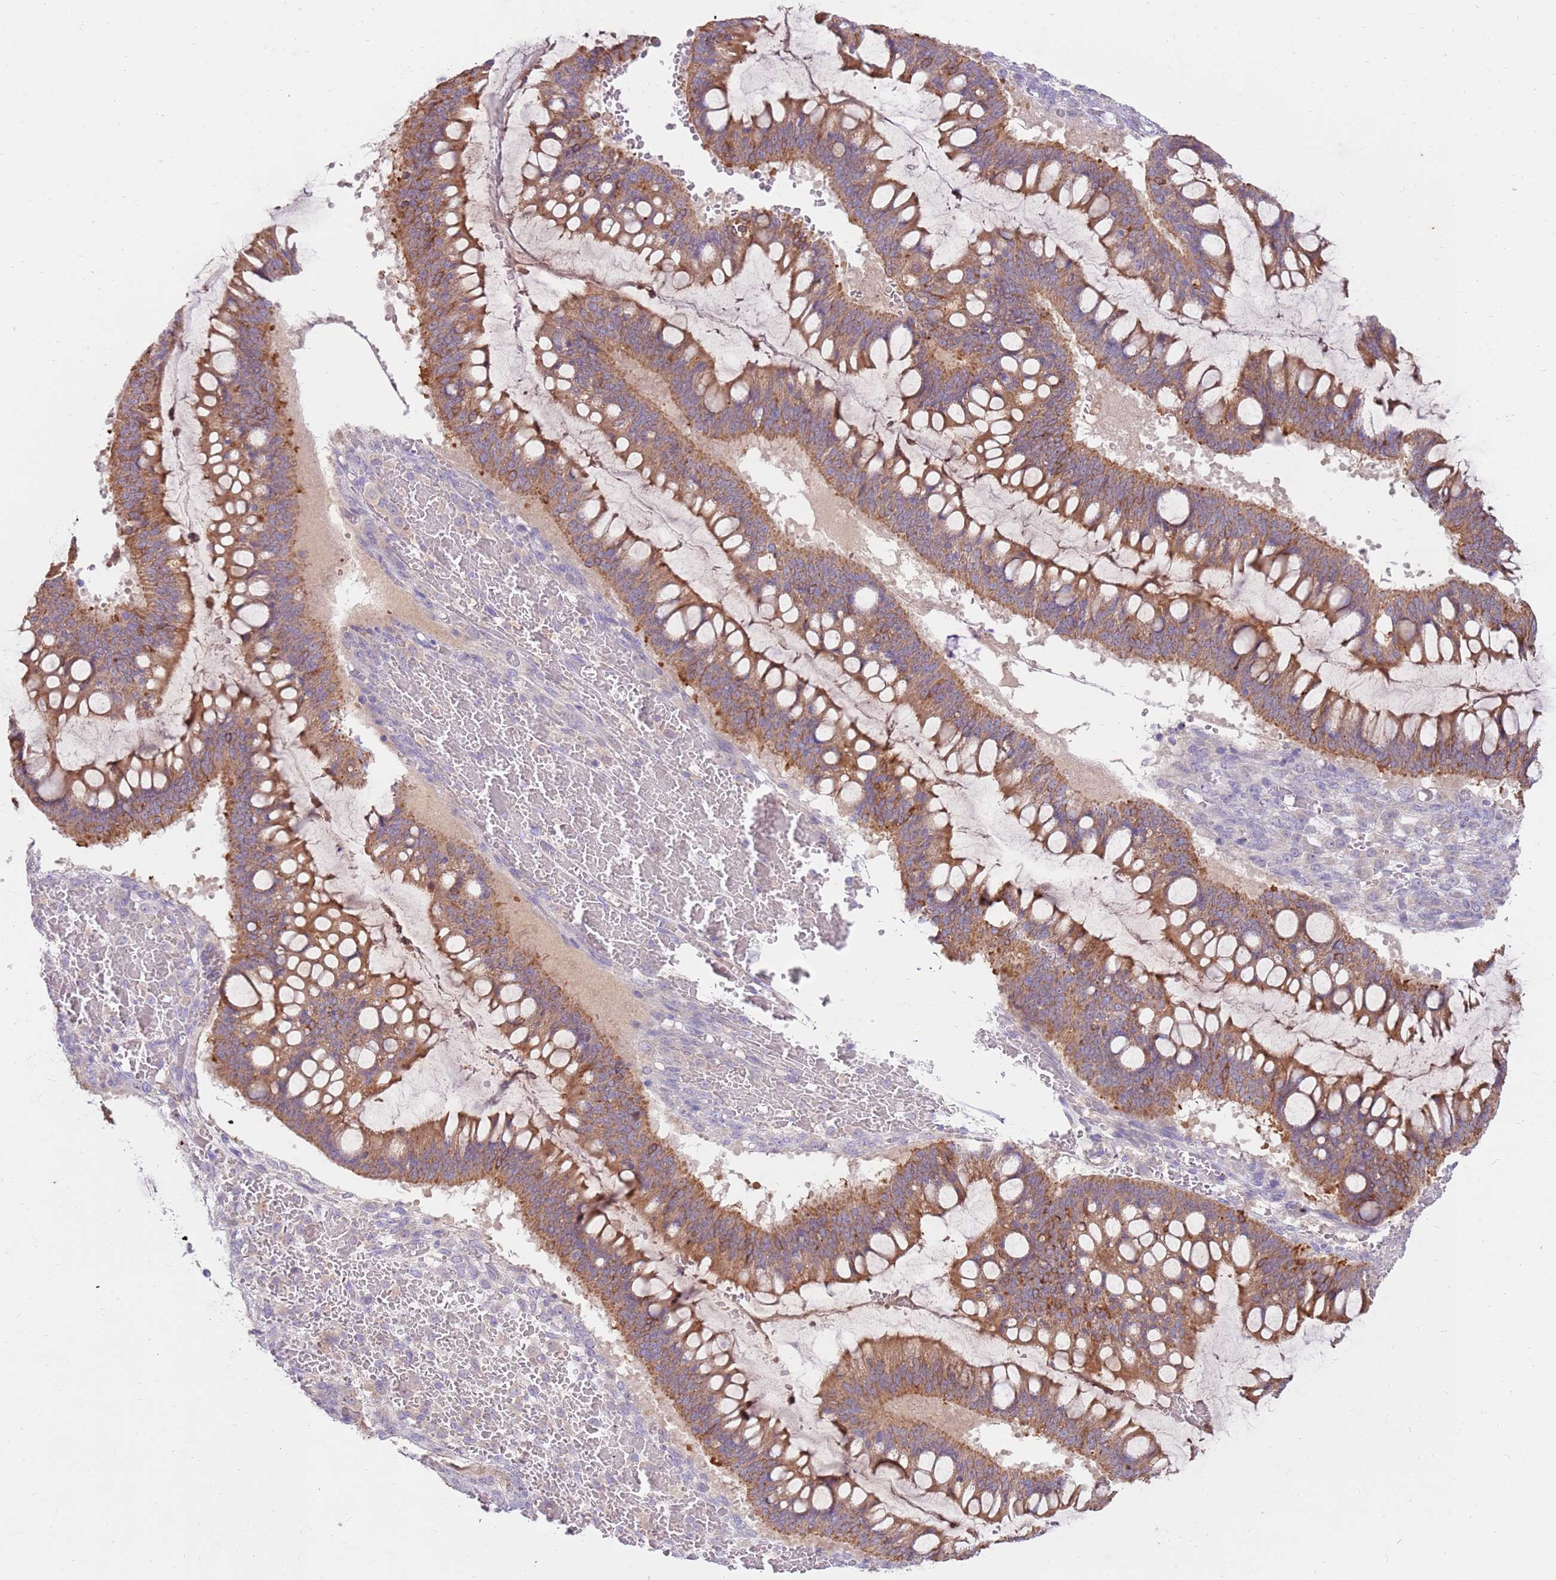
{"staining": {"intensity": "moderate", "quantity": ">75%", "location": "cytoplasmic/membranous"}, "tissue": "ovarian cancer", "cell_type": "Tumor cells", "image_type": "cancer", "snomed": [{"axis": "morphology", "description": "Cystadenocarcinoma, mucinous, NOS"}, {"axis": "topography", "description": "Ovary"}], "caption": "There is medium levels of moderate cytoplasmic/membranous positivity in tumor cells of ovarian mucinous cystadenocarcinoma, as demonstrated by immunohistochemical staining (brown color).", "gene": "SLC44A4", "patient": {"sex": "female", "age": 73}}